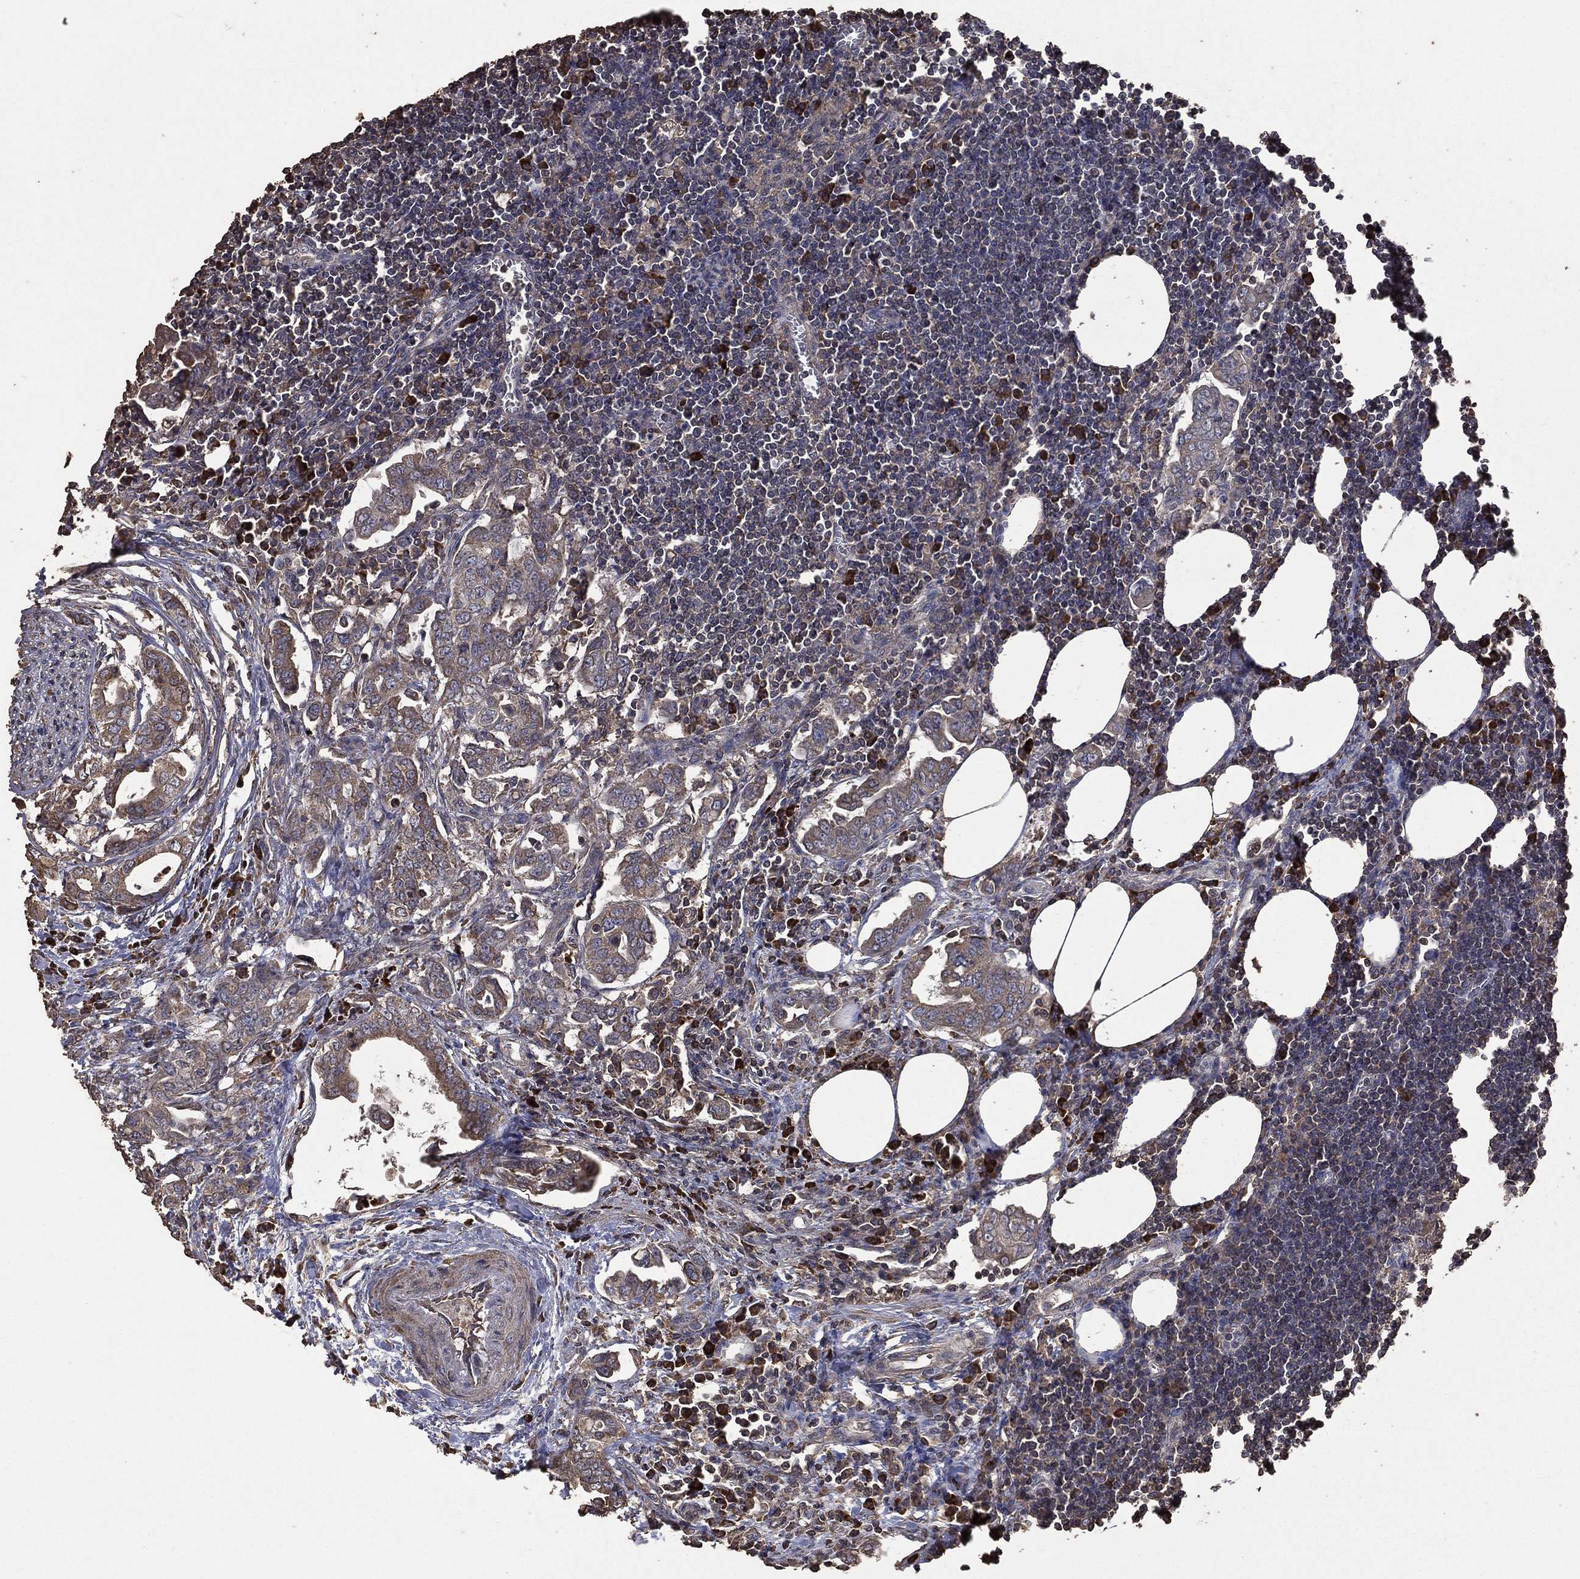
{"staining": {"intensity": "strong", "quantity": "<25%", "location": "cytoplasmic/membranous"}, "tissue": "lymph node", "cell_type": "Non-germinal center cells", "image_type": "normal", "snomed": [{"axis": "morphology", "description": "Normal tissue, NOS"}, {"axis": "topography", "description": "Lymph node"}], "caption": "This histopathology image demonstrates immunohistochemistry (IHC) staining of benign lymph node, with medium strong cytoplasmic/membranous expression in approximately <25% of non-germinal center cells.", "gene": "METTL27", "patient": {"sex": "female", "age": 67}}